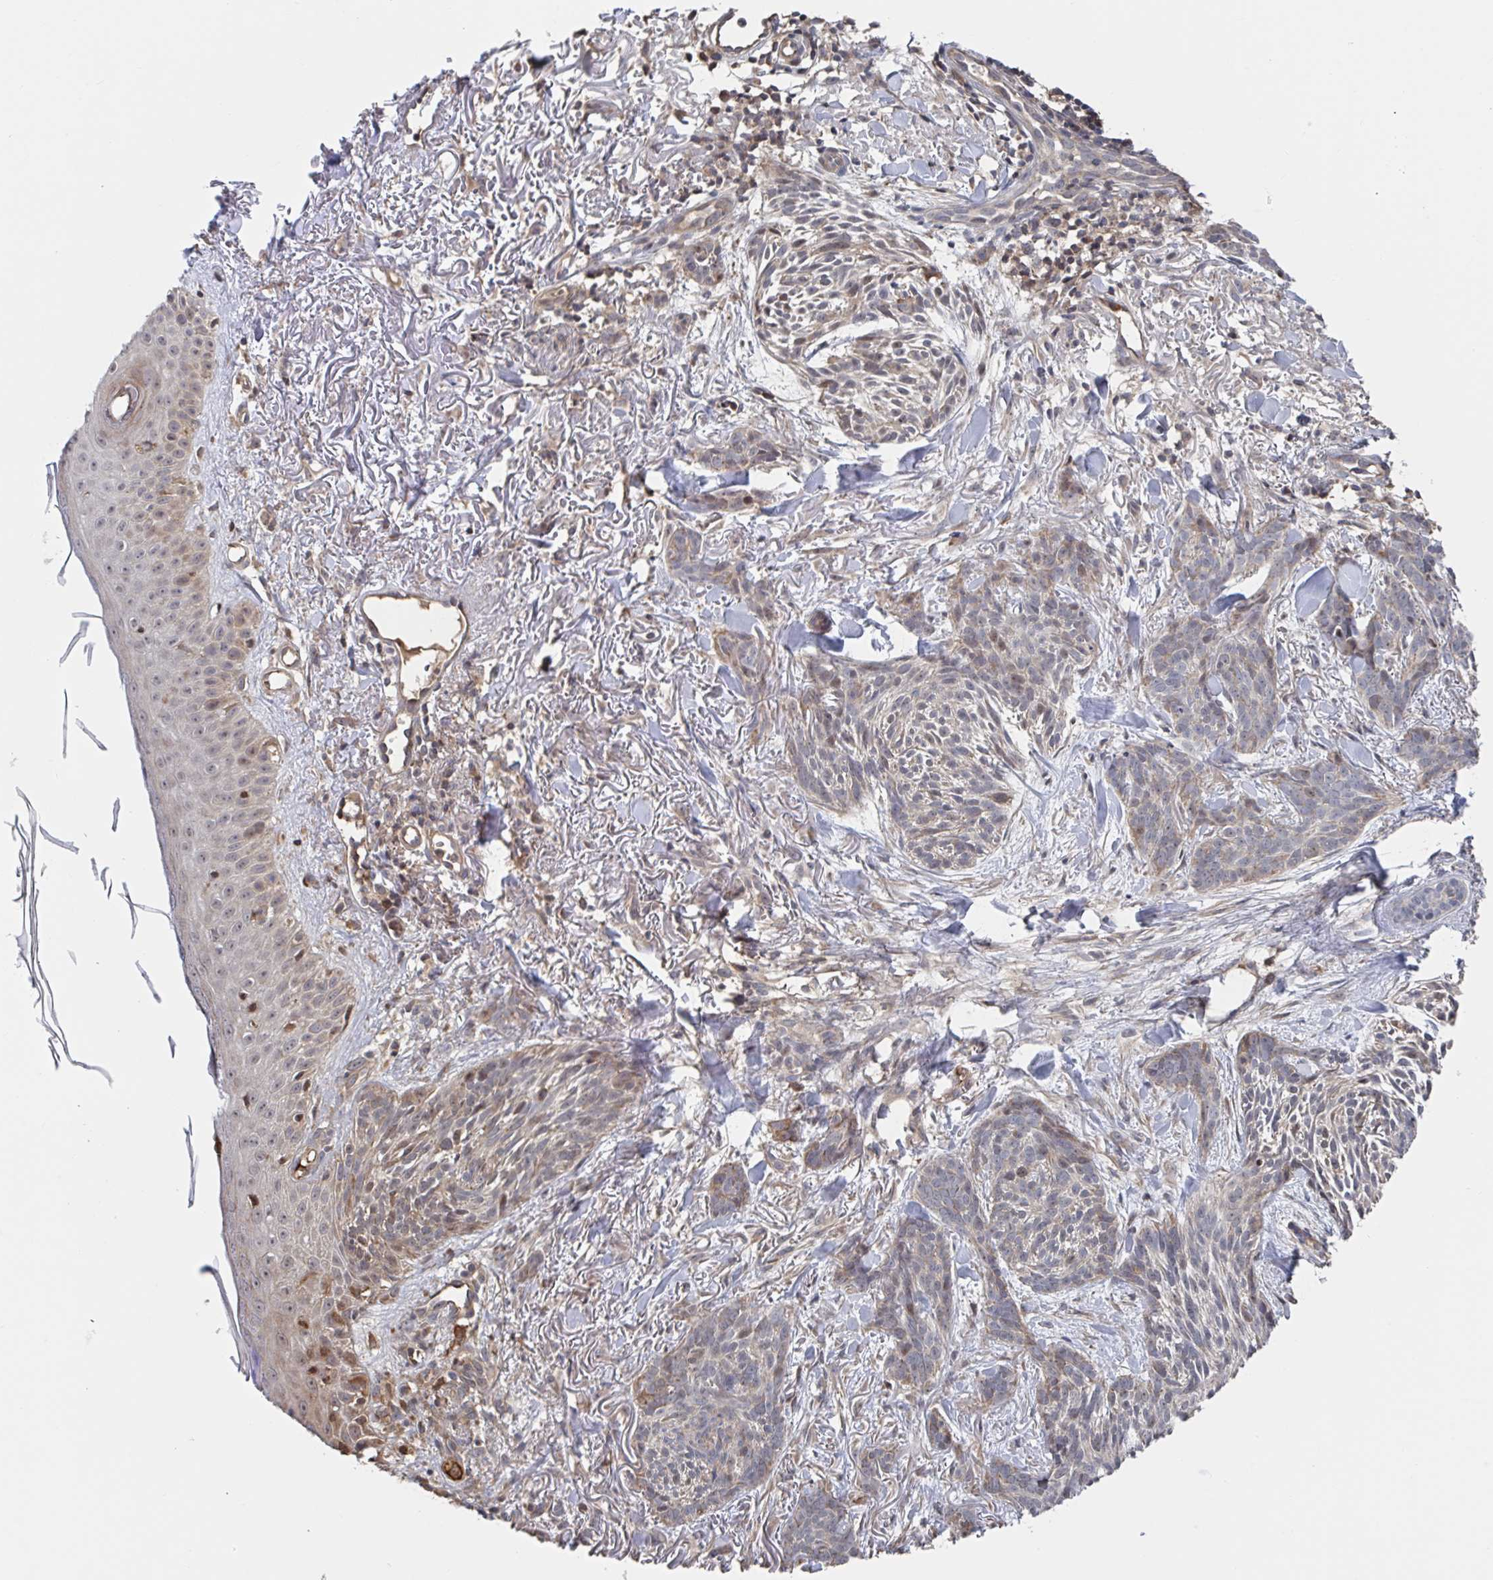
{"staining": {"intensity": "weak", "quantity": "<25%", "location": "nuclear"}, "tissue": "skin cancer", "cell_type": "Tumor cells", "image_type": "cancer", "snomed": [{"axis": "morphology", "description": "Basal cell carcinoma"}, {"axis": "topography", "description": "Skin"}], "caption": "Basal cell carcinoma (skin) was stained to show a protein in brown. There is no significant positivity in tumor cells.", "gene": "DHRS12", "patient": {"sex": "female", "age": 78}}